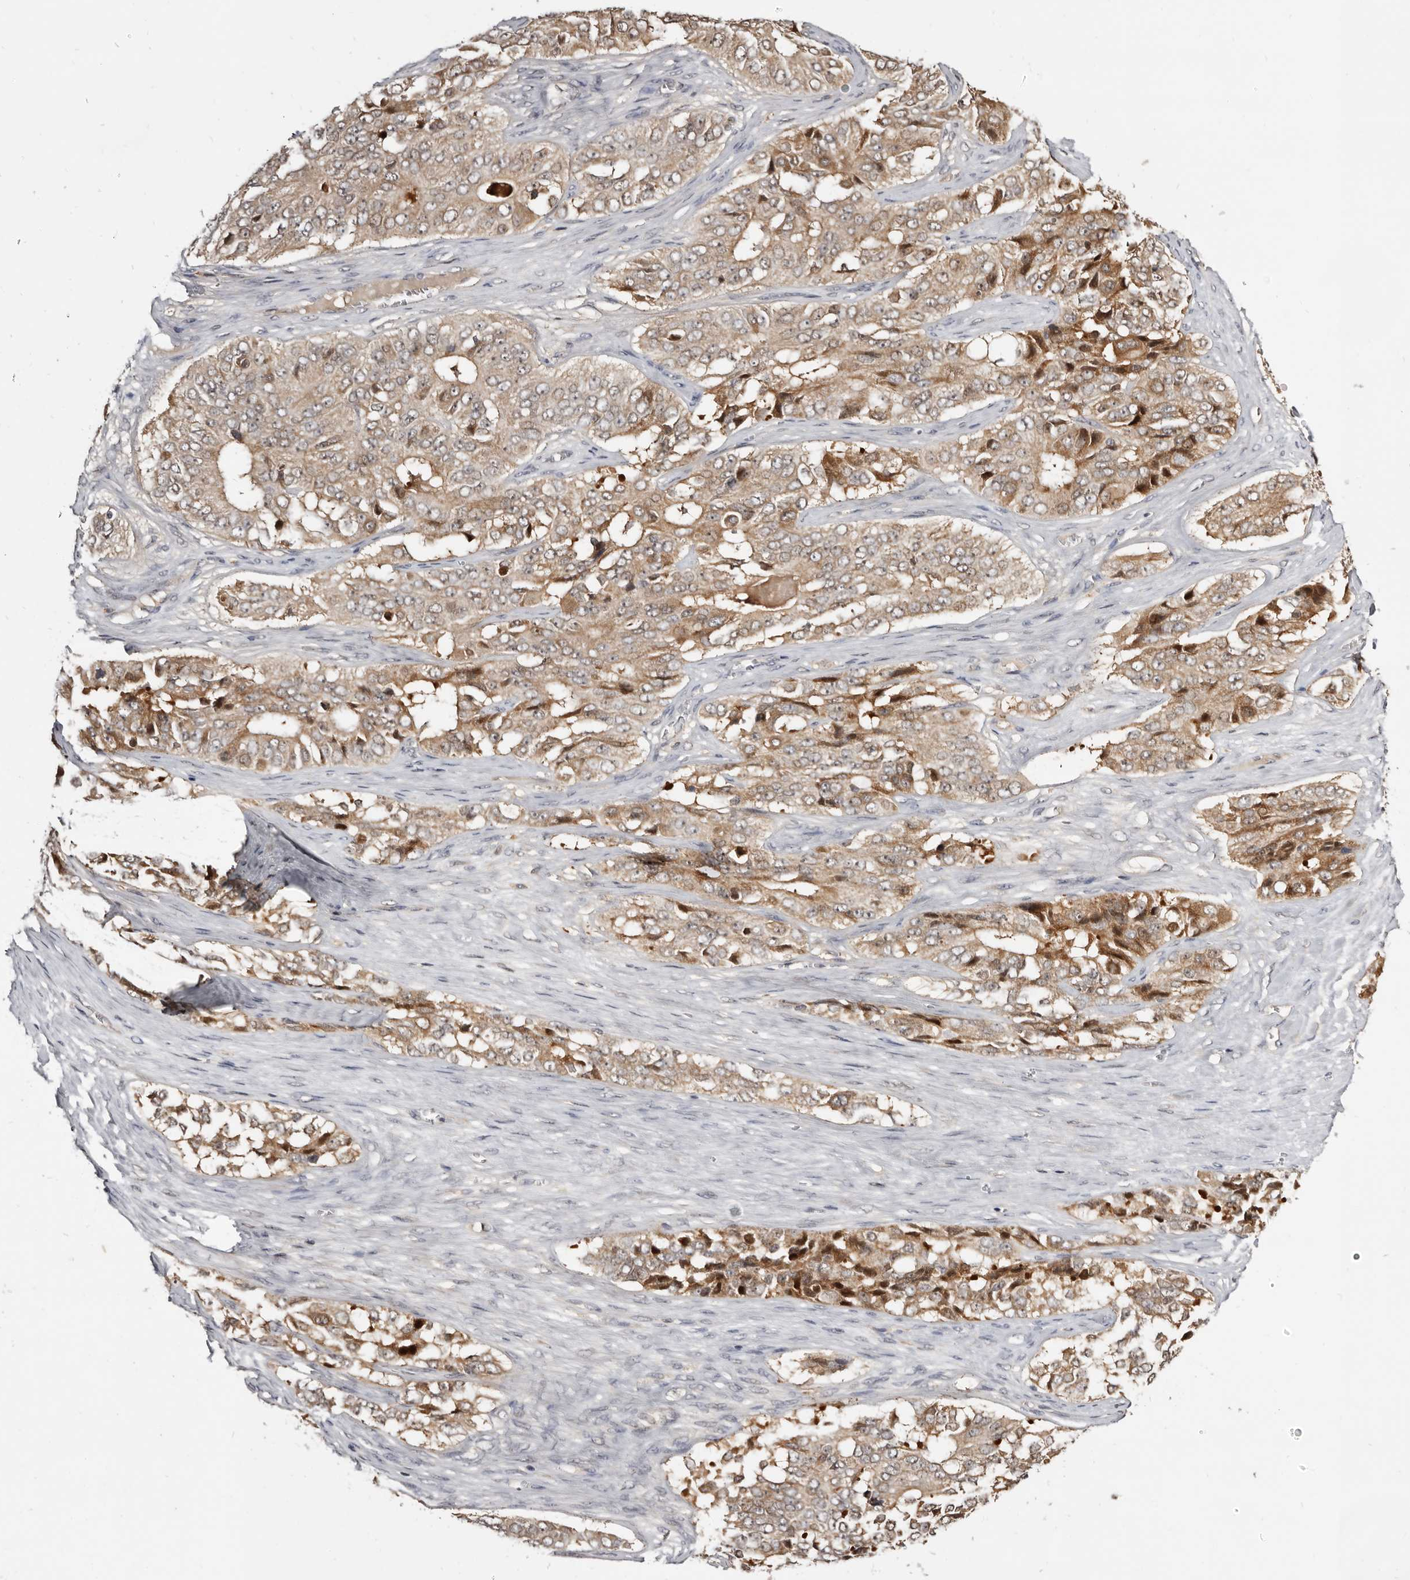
{"staining": {"intensity": "moderate", "quantity": ">75%", "location": "cytoplasmic/membranous"}, "tissue": "ovarian cancer", "cell_type": "Tumor cells", "image_type": "cancer", "snomed": [{"axis": "morphology", "description": "Carcinoma, endometroid"}, {"axis": "topography", "description": "Ovary"}], "caption": "Moderate cytoplasmic/membranous positivity is appreciated in about >75% of tumor cells in endometroid carcinoma (ovarian).", "gene": "INAVA", "patient": {"sex": "female", "age": 51}}